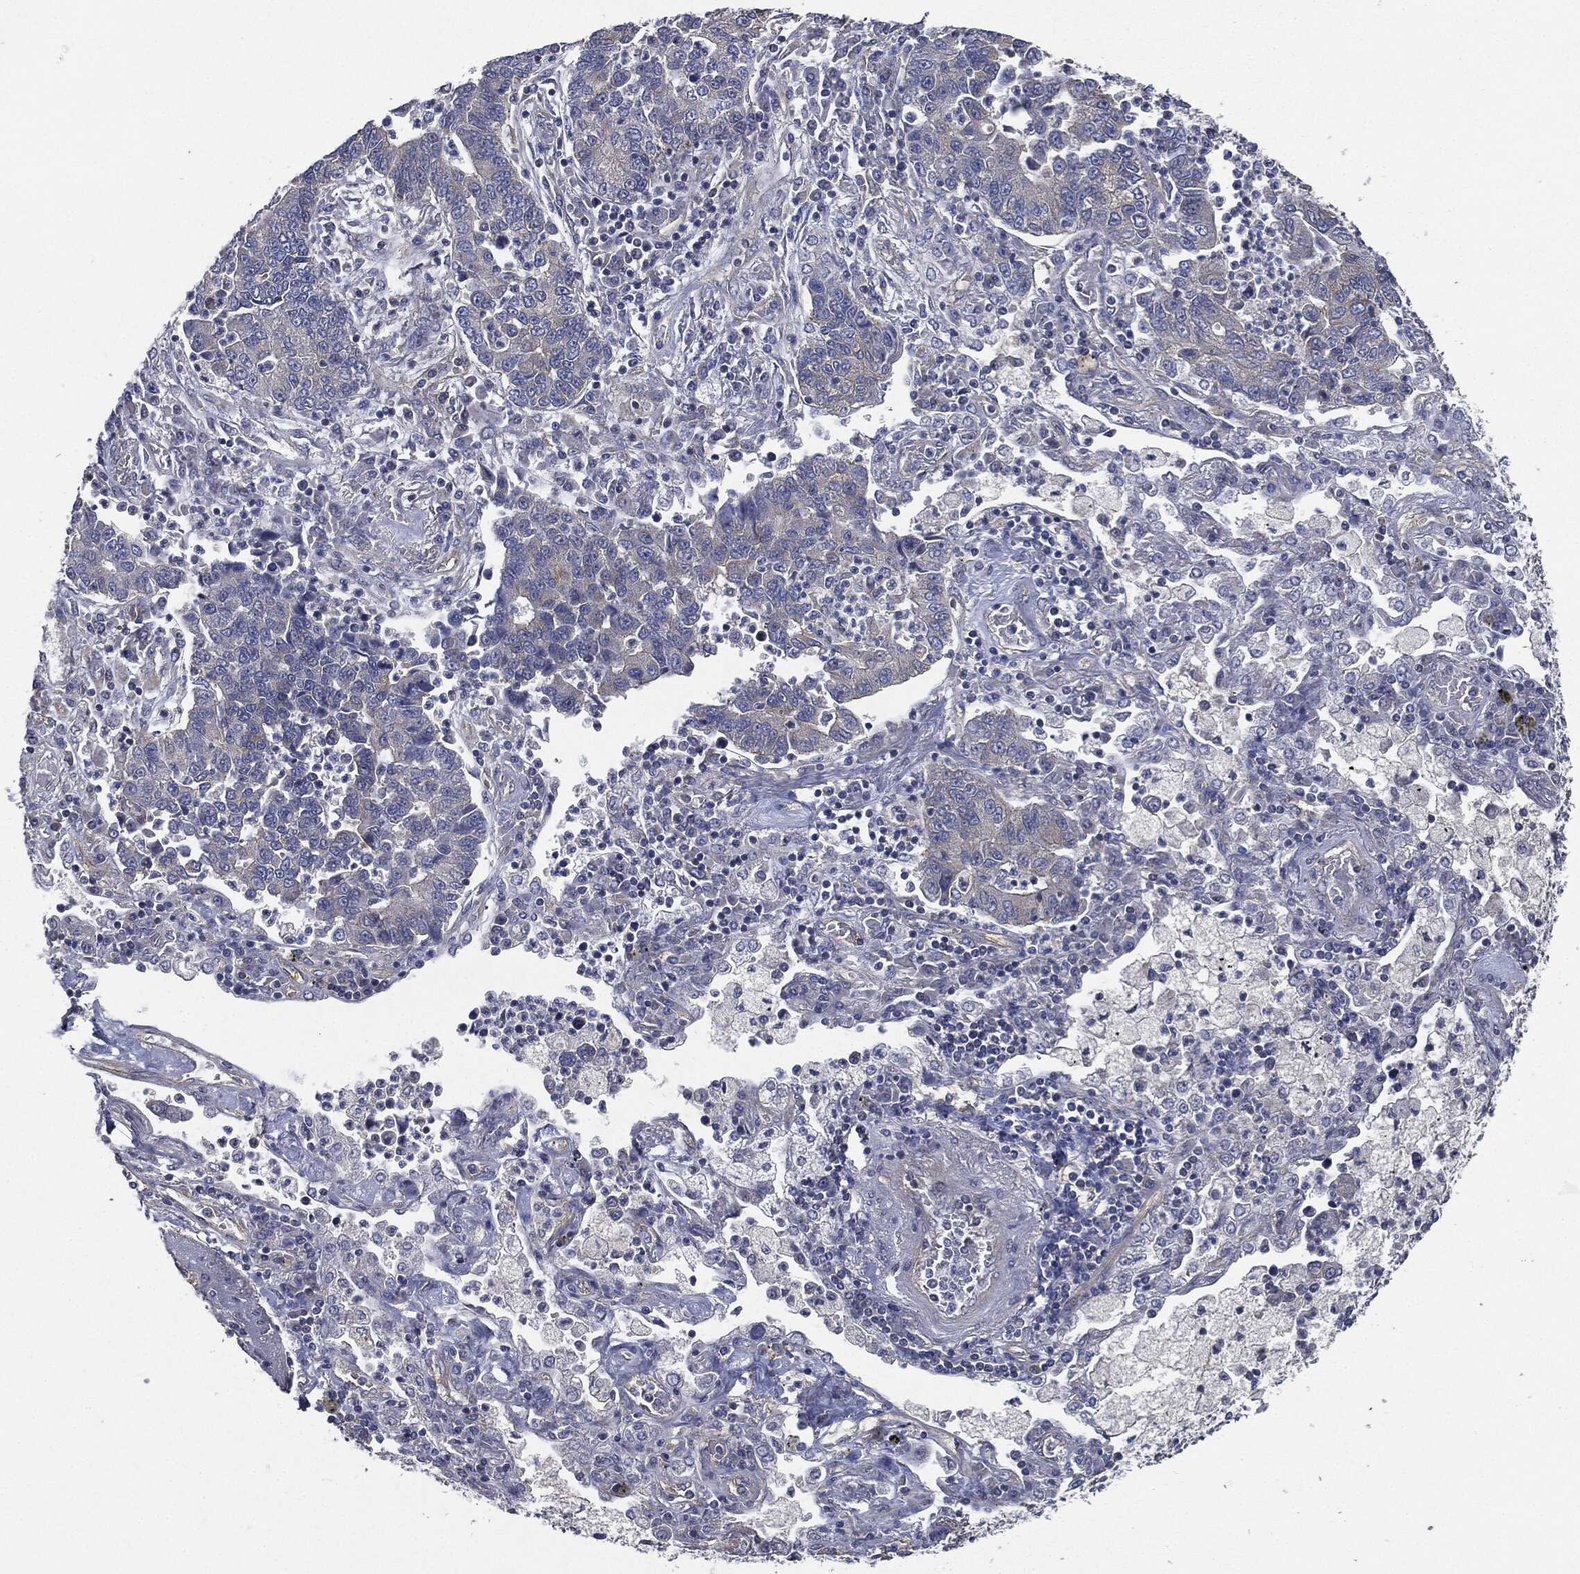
{"staining": {"intensity": "negative", "quantity": "none", "location": "none"}, "tissue": "lung cancer", "cell_type": "Tumor cells", "image_type": "cancer", "snomed": [{"axis": "morphology", "description": "Adenocarcinoma, NOS"}, {"axis": "topography", "description": "Lung"}], "caption": "This is a image of immunohistochemistry staining of lung cancer, which shows no positivity in tumor cells.", "gene": "EPS15L1", "patient": {"sex": "female", "age": 57}}